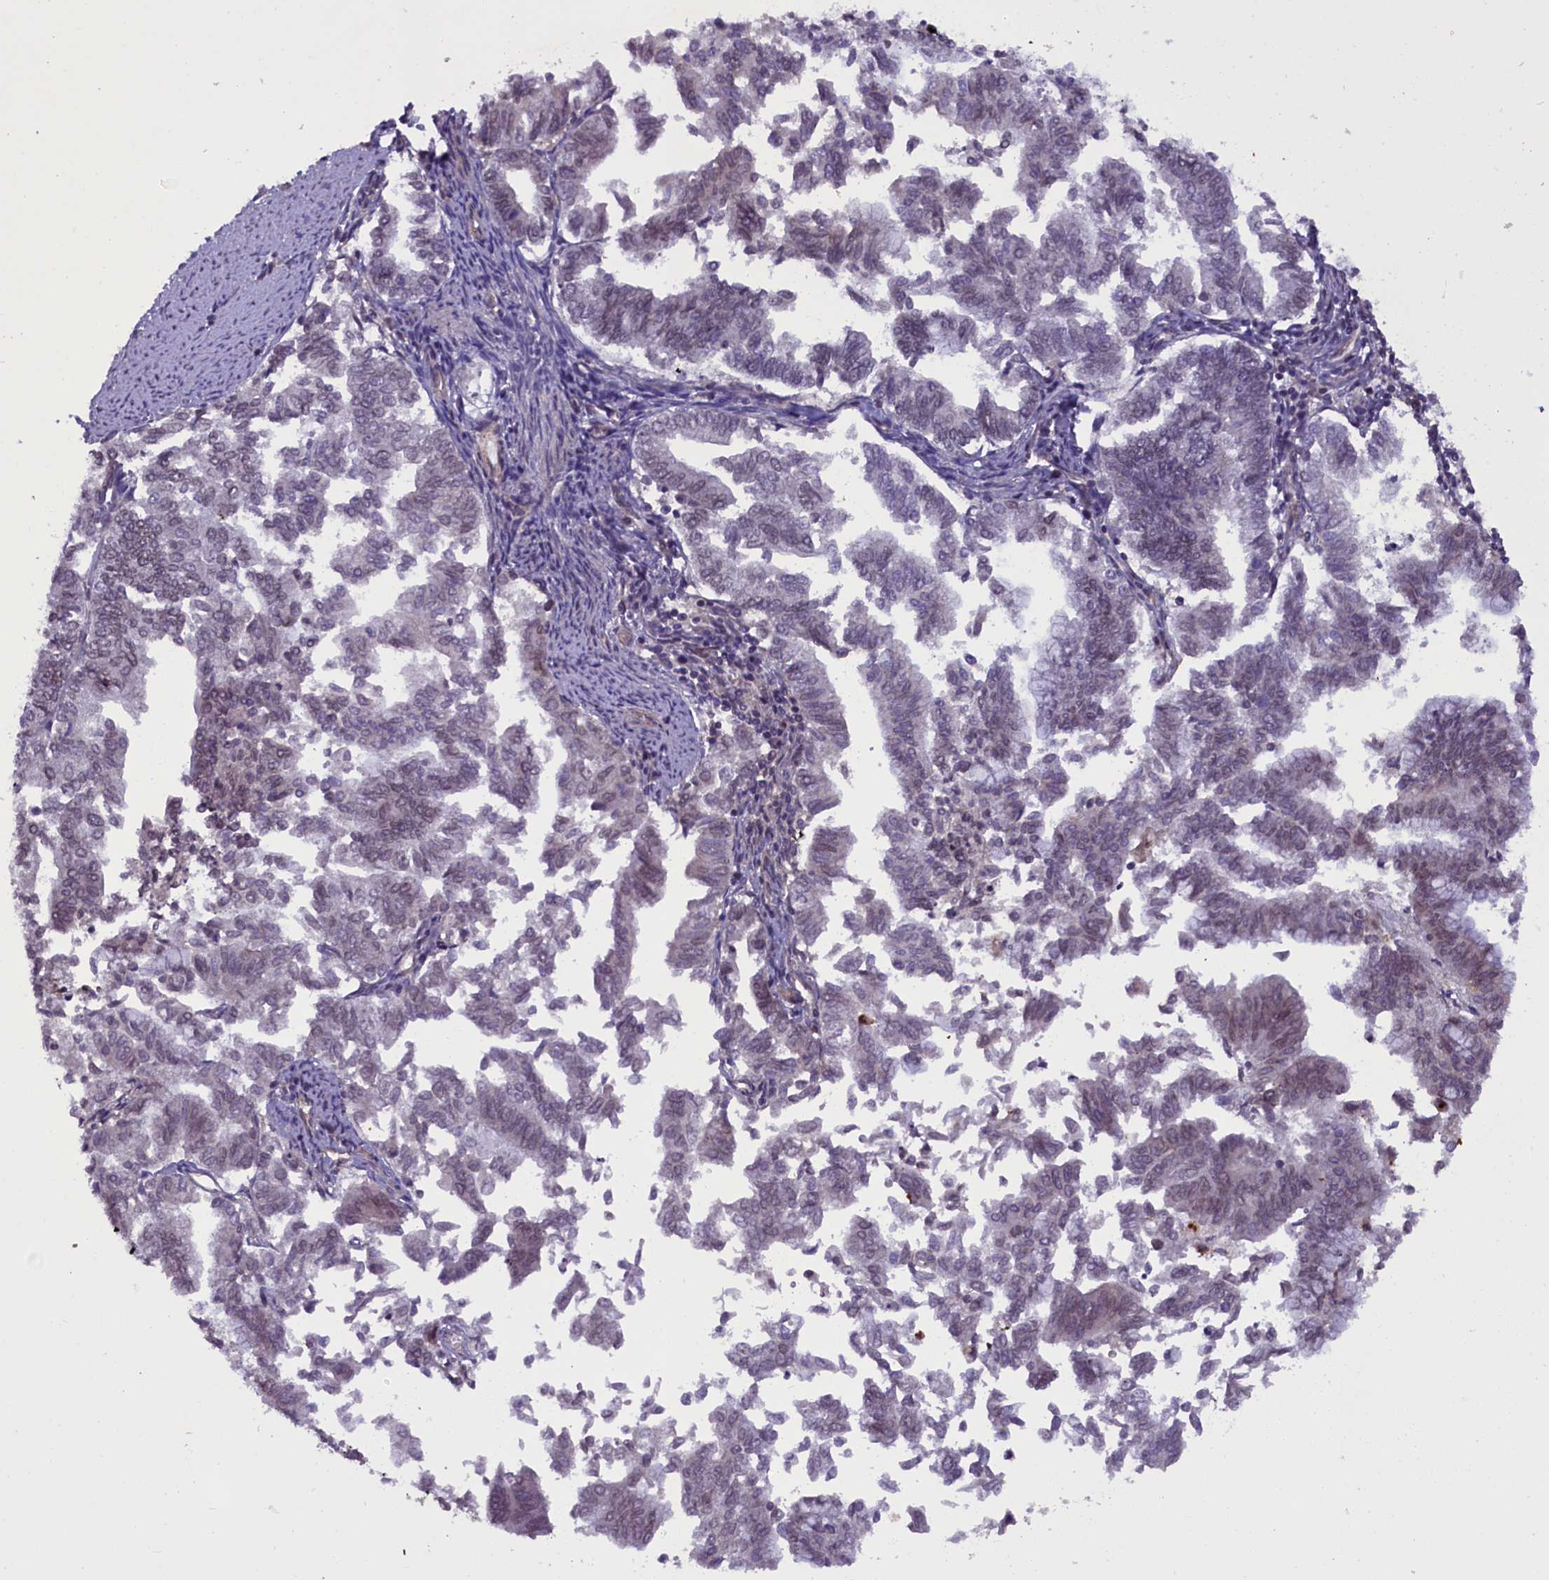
{"staining": {"intensity": "weak", "quantity": "25%-75%", "location": "nuclear"}, "tissue": "endometrial cancer", "cell_type": "Tumor cells", "image_type": "cancer", "snomed": [{"axis": "morphology", "description": "Adenocarcinoma, NOS"}, {"axis": "topography", "description": "Endometrium"}], "caption": "This is an image of immunohistochemistry staining of endometrial cancer (adenocarcinoma), which shows weak expression in the nuclear of tumor cells.", "gene": "CCDC125", "patient": {"sex": "female", "age": 79}}